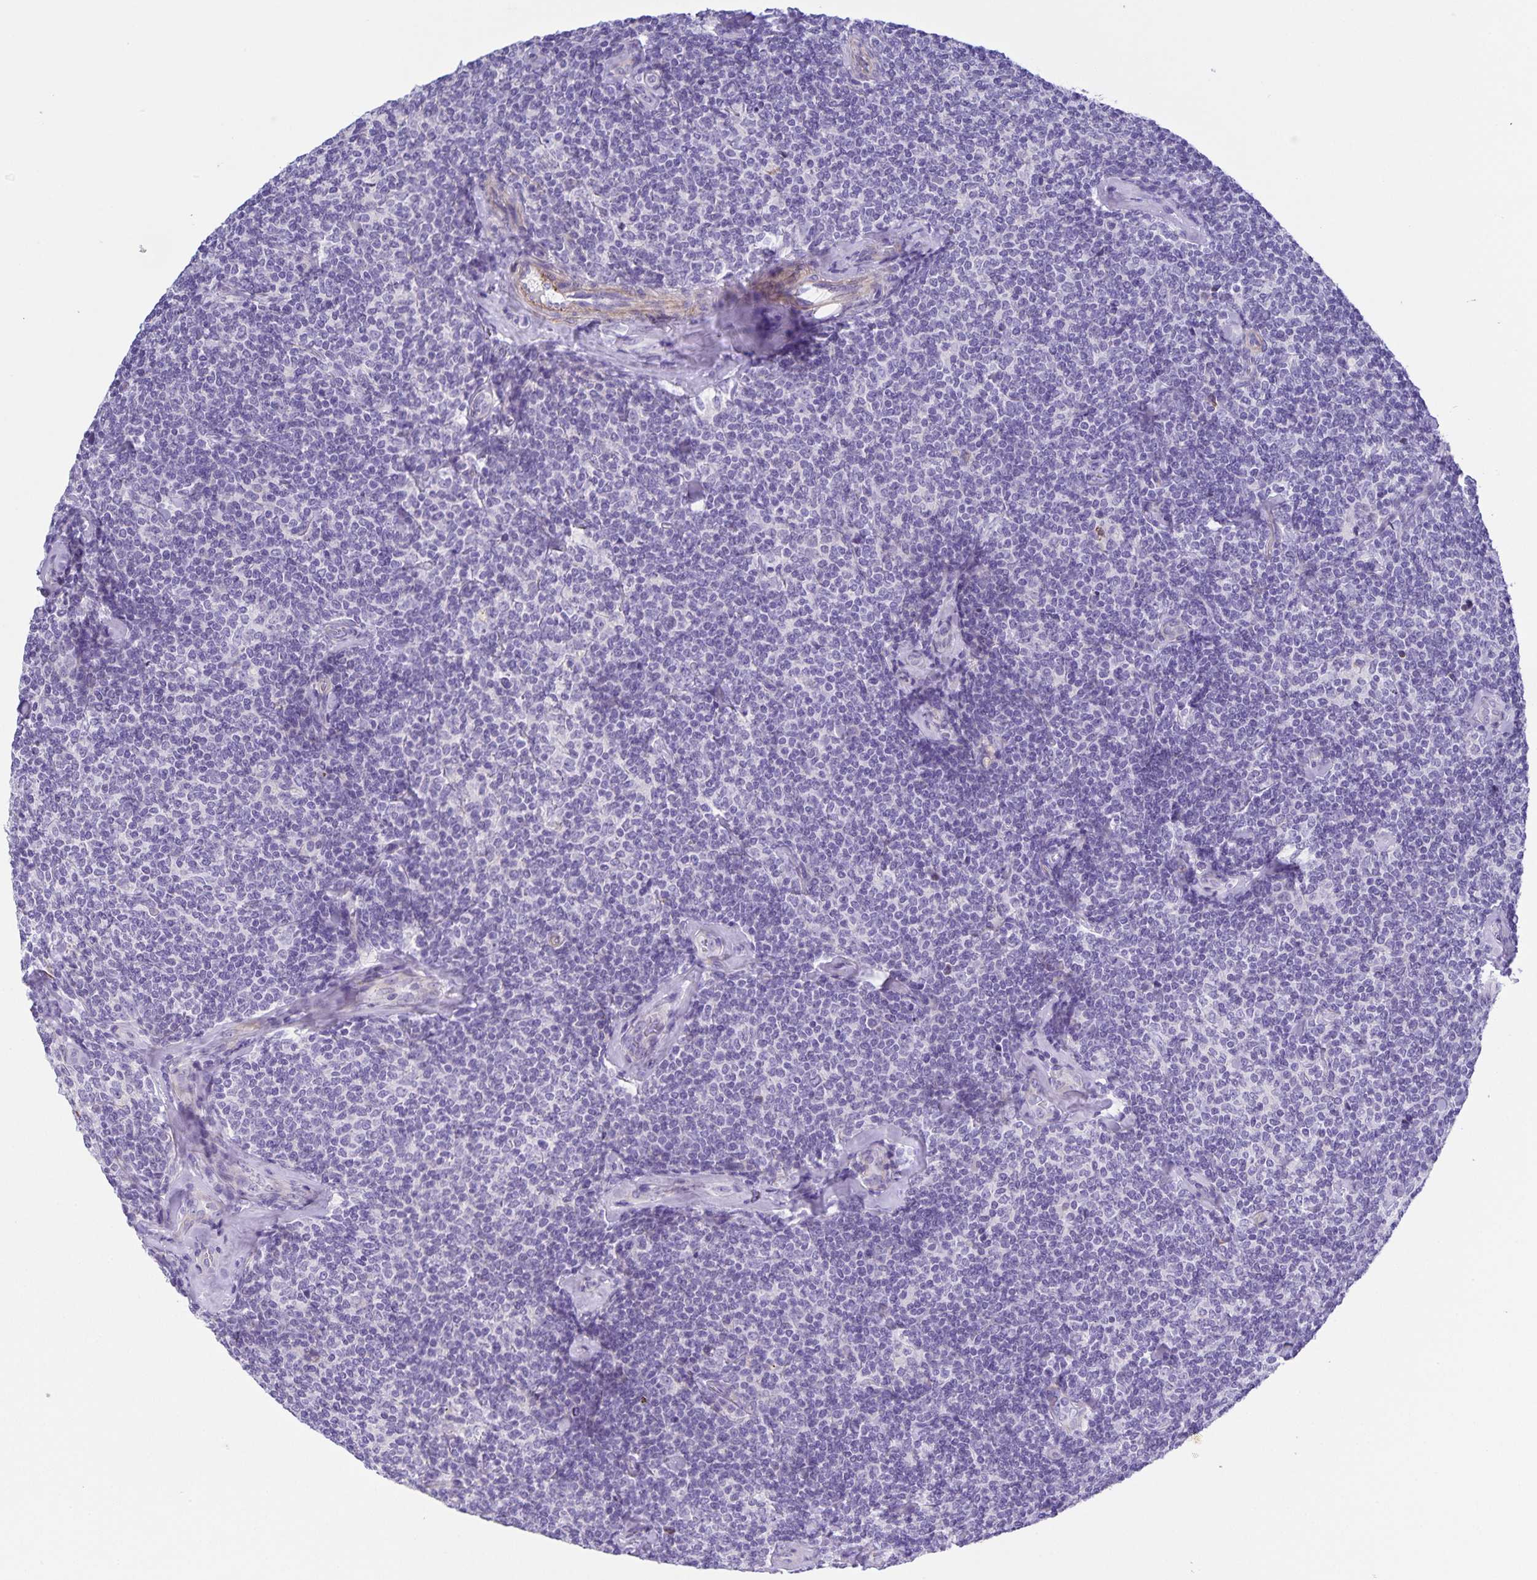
{"staining": {"intensity": "negative", "quantity": "none", "location": "none"}, "tissue": "lymphoma", "cell_type": "Tumor cells", "image_type": "cancer", "snomed": [{"axis": "morphology", "description": "Malignant lymphoma, non-Hodgkin's type, Low grade"}, {"axis": "topography", "description": "Lymph node"}], "caption": "Immunohistochemistry (IHC) of malignant lymphoma, non-Hodgkin's type (low-grade) shows no expression in tumor cells. (DAB (3,3'-diaminobenzidine) immunohistochemistry (IHC) with hematoxylin counter stain).", "gene": "UBQLN3", "patient": {"sex": "female", "age": 56}}